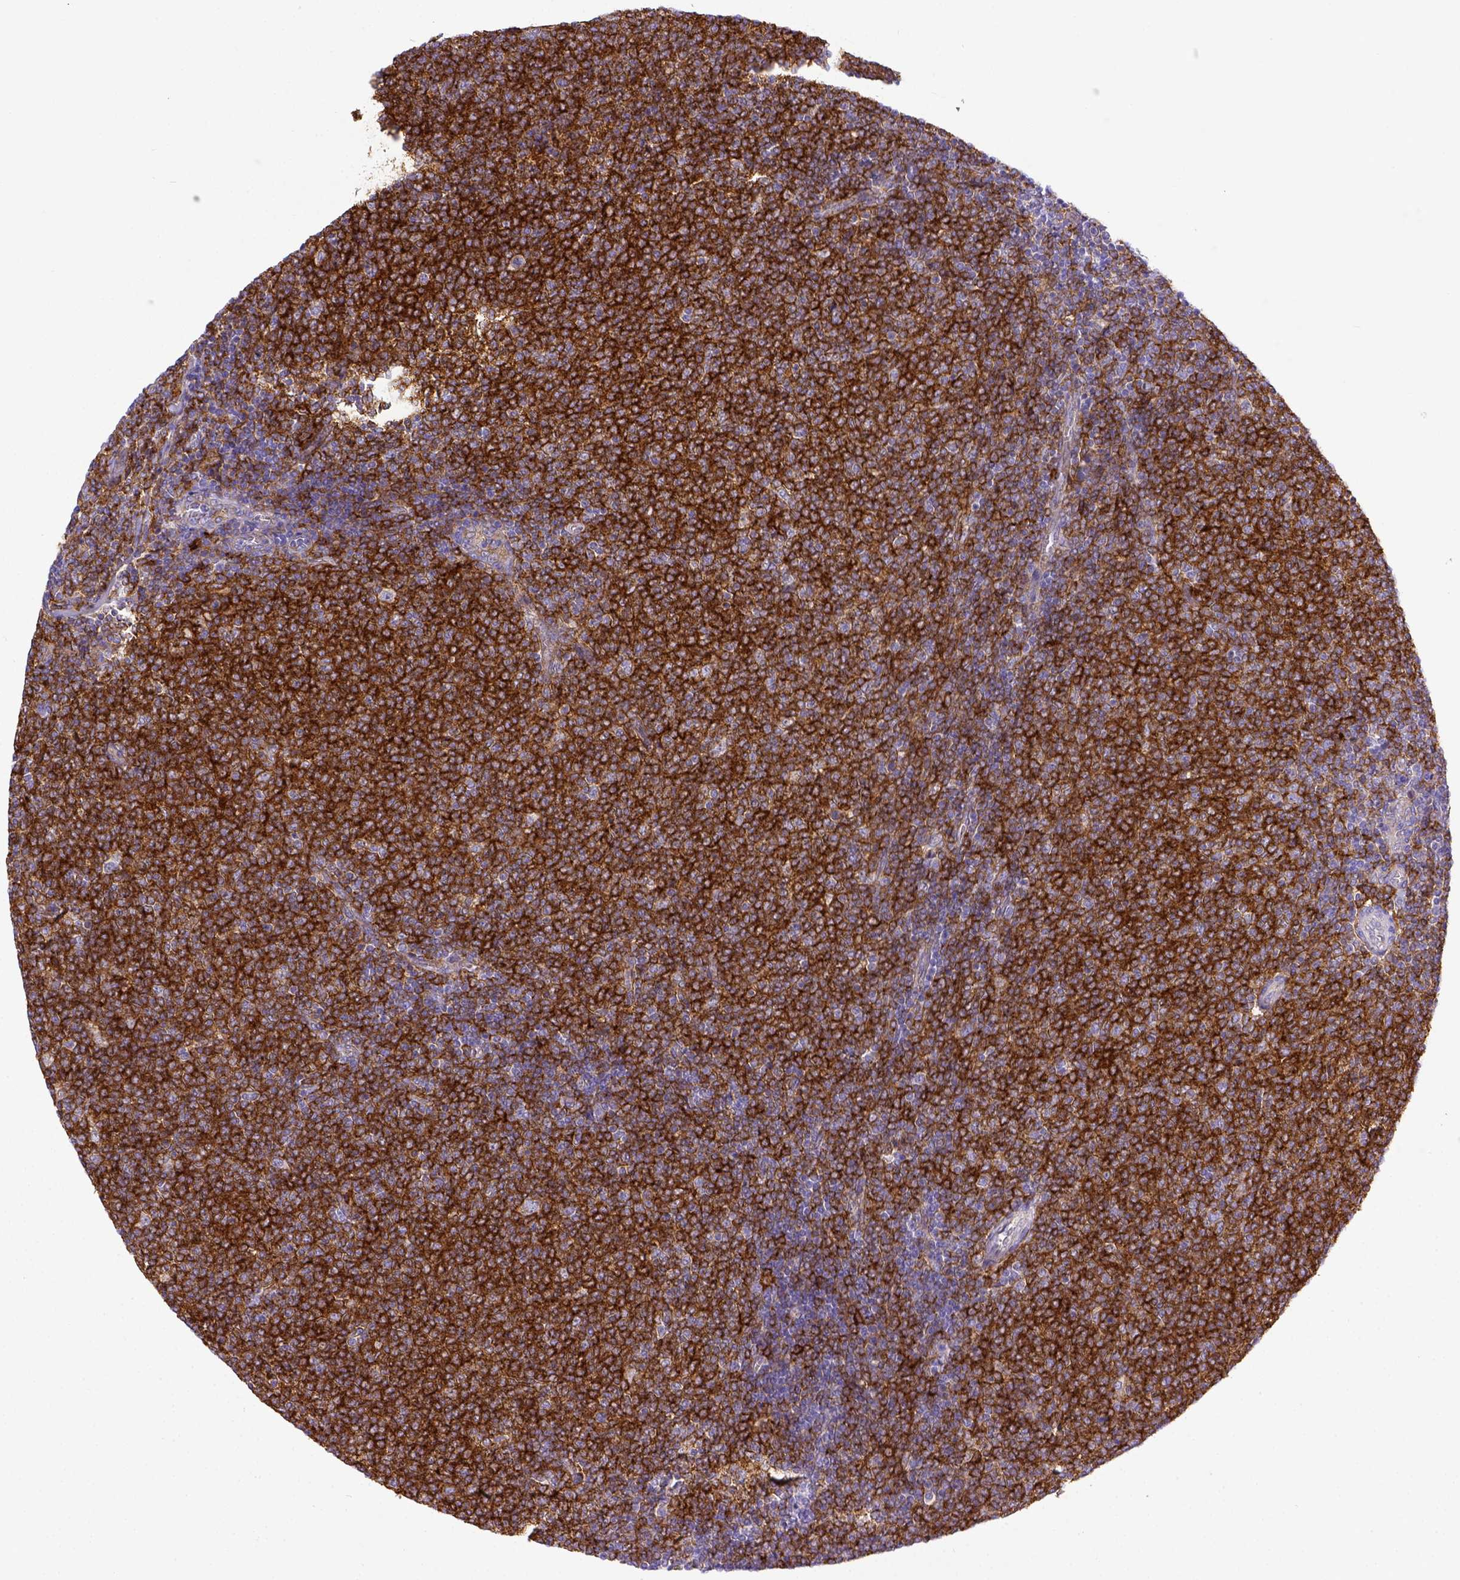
{"staining": {"intensity": "strong", "quantity": ">75%", "location": "cytoplasmic/membranous"}, "tissue": "lymphoma", "cell_type": "Tumor cells", "image_type": "cancer", "snomed": [{"axis": "morphology", "description": "Malignant lymphoma, non-Hodgkin's type, Low grade"}, {"axis": "topography", "description": "Lymph node"}], "caption": "Lymphoma stained with a brown dye displays strong cytoplasmic/membranous positive expression in about >75% of tumor cells.", "gene": "CD40", "patient": {"sex": "male", "age": 52}}